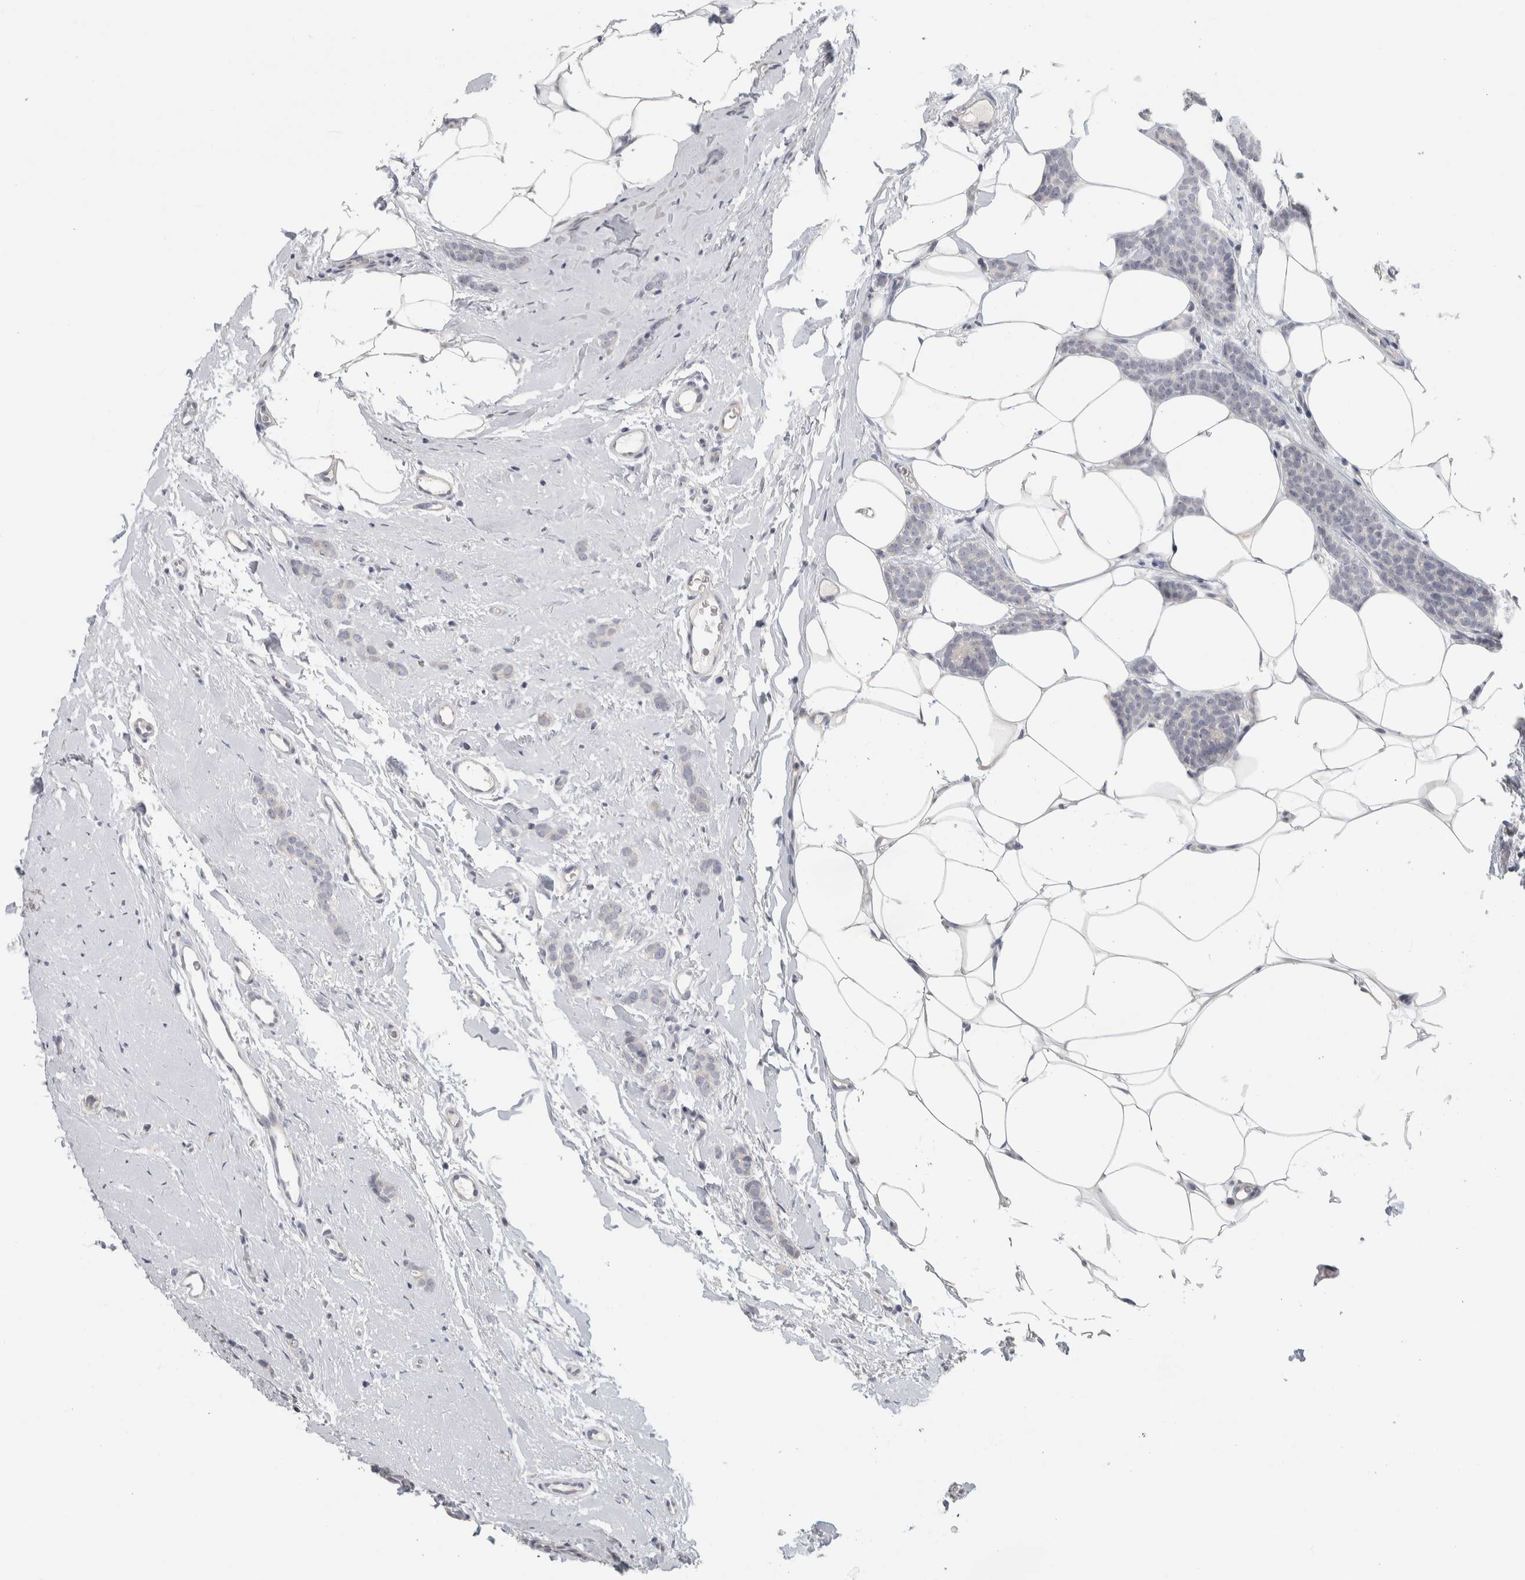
{"staining": {"intensity": "negative", "quantity": "none", "location": "none"}, "tissue": "breast cancer", "cell_type": "Tumor cells", "image_type": "cancer", "snomed": [{"axis": "morphology", "description": "Lobular carcinoma"}, {"axis": "topography", "description": "Skin"}, {"axis": "topography", "description": "Breast"}], "caption": "High magnification brightfield microscopy of breast cancer (lobular carcinoma) stained with DAB (3,3'-diaminobenzidine) (brown) and counterstained with hematoxylin (blue): tumor cells show no significant expression.", "gene": "DCXR", "patient": {"sex": "female", "age": 46}}